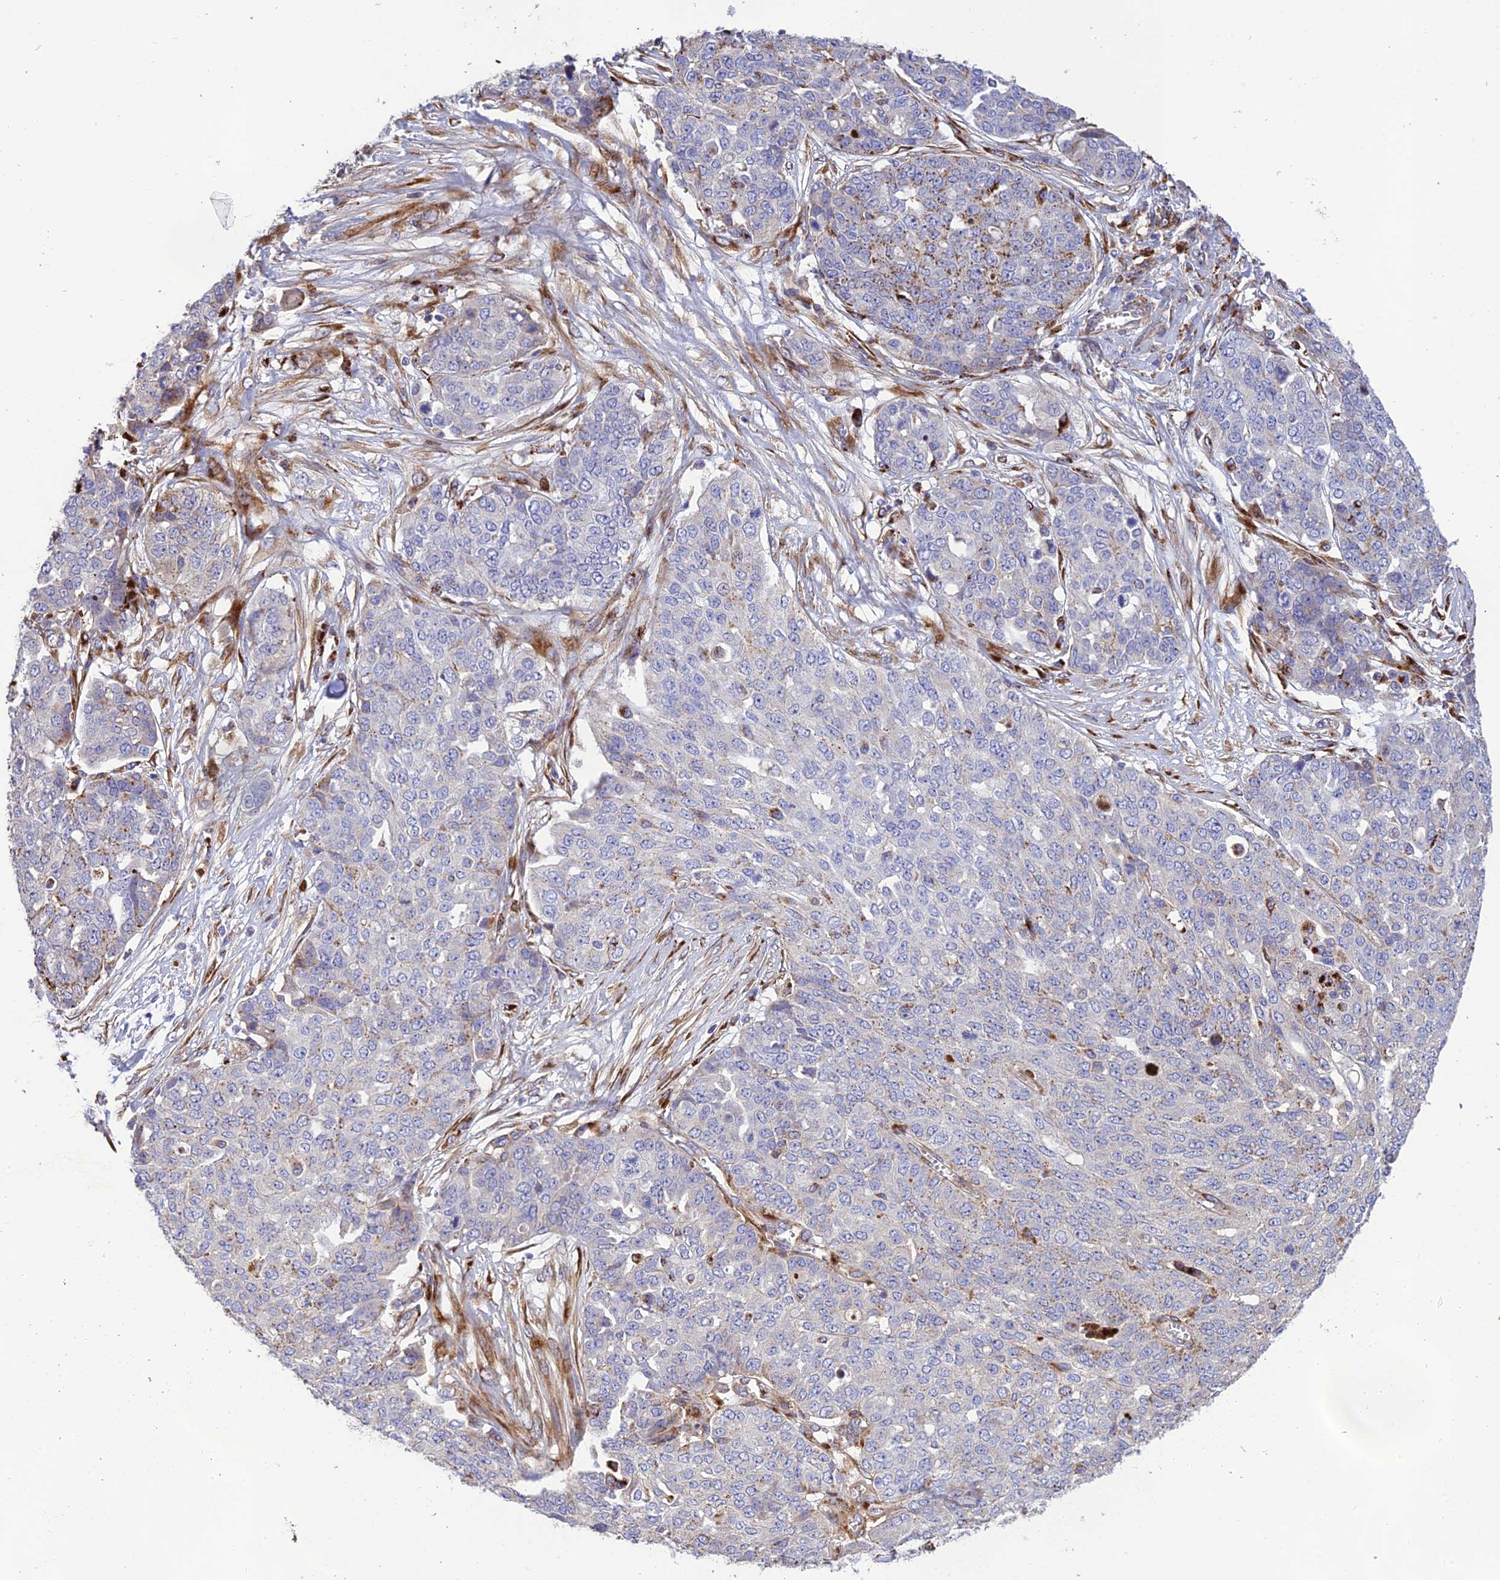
{"staining": {"intensity": "negative", "quantity": "none", "location": "none"}, "tissue": "ovarian cancer", "cell_type": "Tumor cells", "image_type": "cancer", "snomed": [{"axis": "morphology", "description": "Cystadenocarcinoma, serous, NOS"}, {"axis": "topography", "description": "Soft tissue"}, {"axis": "topography", "description": "Ovary"}], "caption": "Tumor cells are negative for protein expression in human ovarian cancer.", "gene": "CPSF4L", "patient": {"sex": "female", "age": 57}}